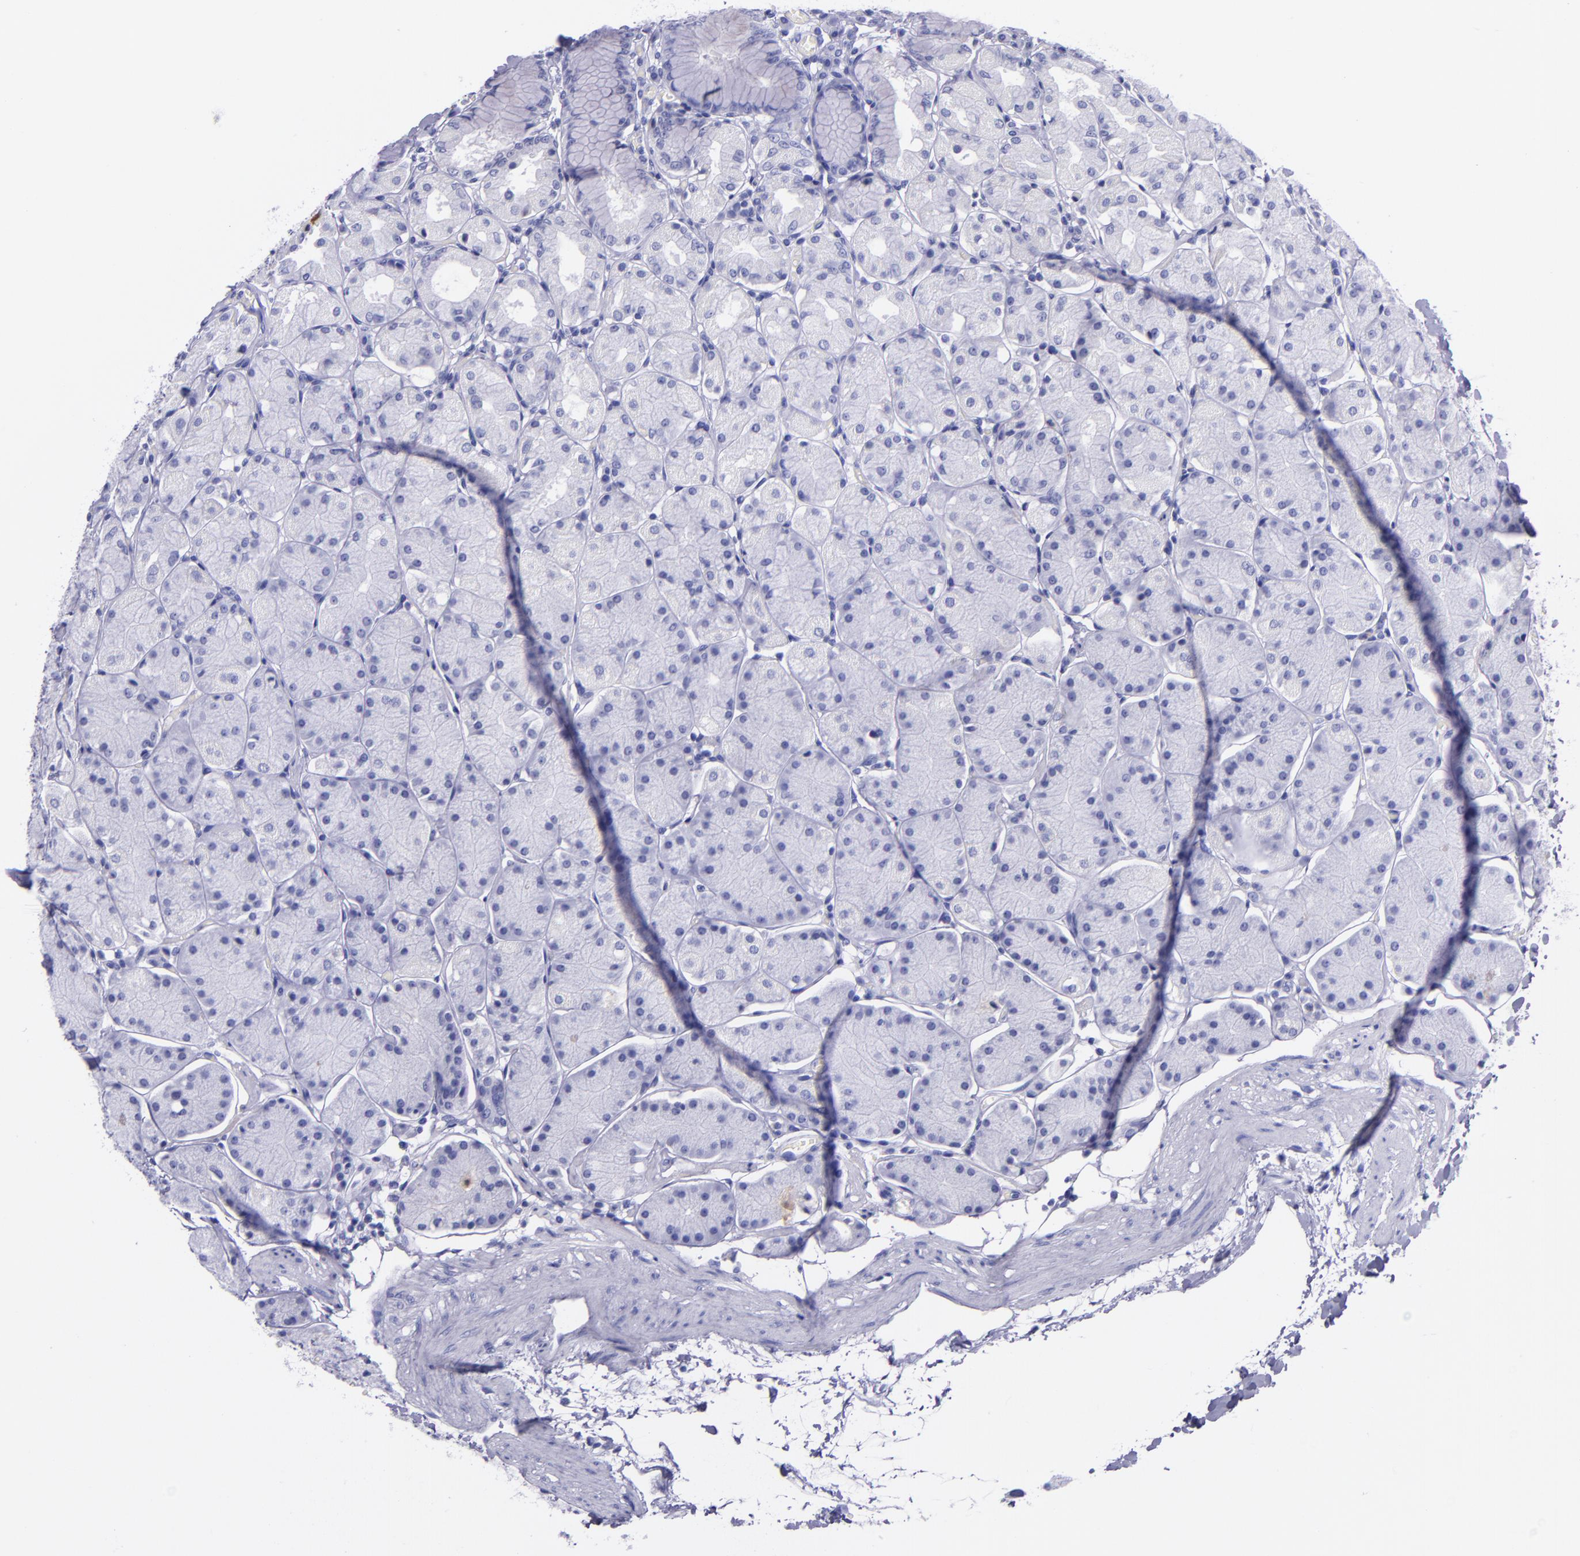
{"staining": {"intensity": "weak", "quantity": "<25%", "location": "cytoplasmic/membranous"}, "tissue": "stomach", "cell_type": "Glandular cells", "image_type": "normal", "snomed": [{"axis": "morphology", "description": "Normal tissue, NOS"}, {"axis": "topography", "description": "Stomach, upper"}, {"axis": "topography", "description": "Stomach"}], "caption": "Immunohistochemical staining of unremarkable stomach displays no significant staining in glandular cells. (DAB (3,3'-diaminobenzidine) IHC with hematoxylin counter stain).", "gene": "SLPI", "patient": {"sex": "male", "age": 76}}